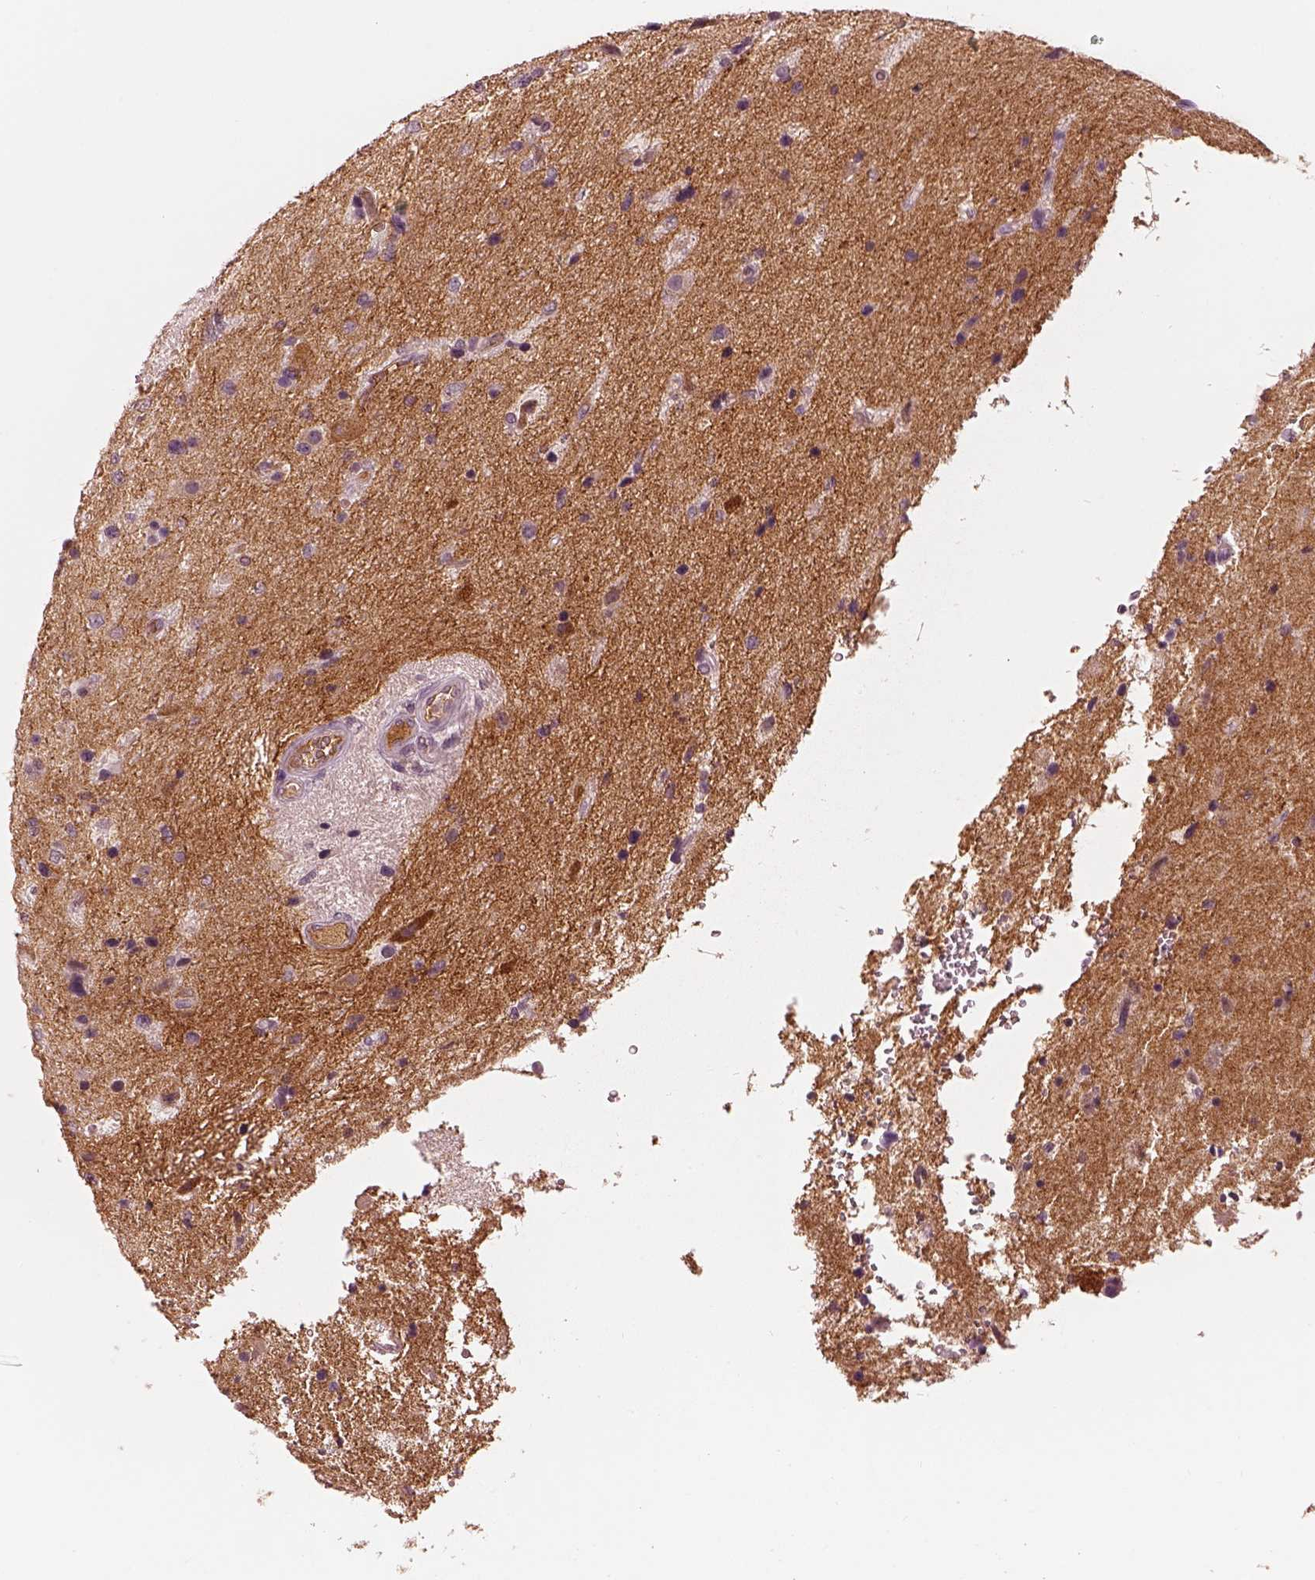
{"staining": {"intensity": "negative", "quantity": "none", "location": "none"}, "tissue": "glioma", "cell_type": "Tumor cells", "image_type": "cancer", "snomed": [{"axis": "morphology", "description": "Glioma, malignant, Low grade"}, {"axis": "topography", "description": "Brain"}], "caption": "IHC image of human malignant glioma (low-grade) stained for a protein (brown), which reveals no staining in tumor cells.", "gene": "KCNA2", "patient": {"sex": "female", "age": 32}}